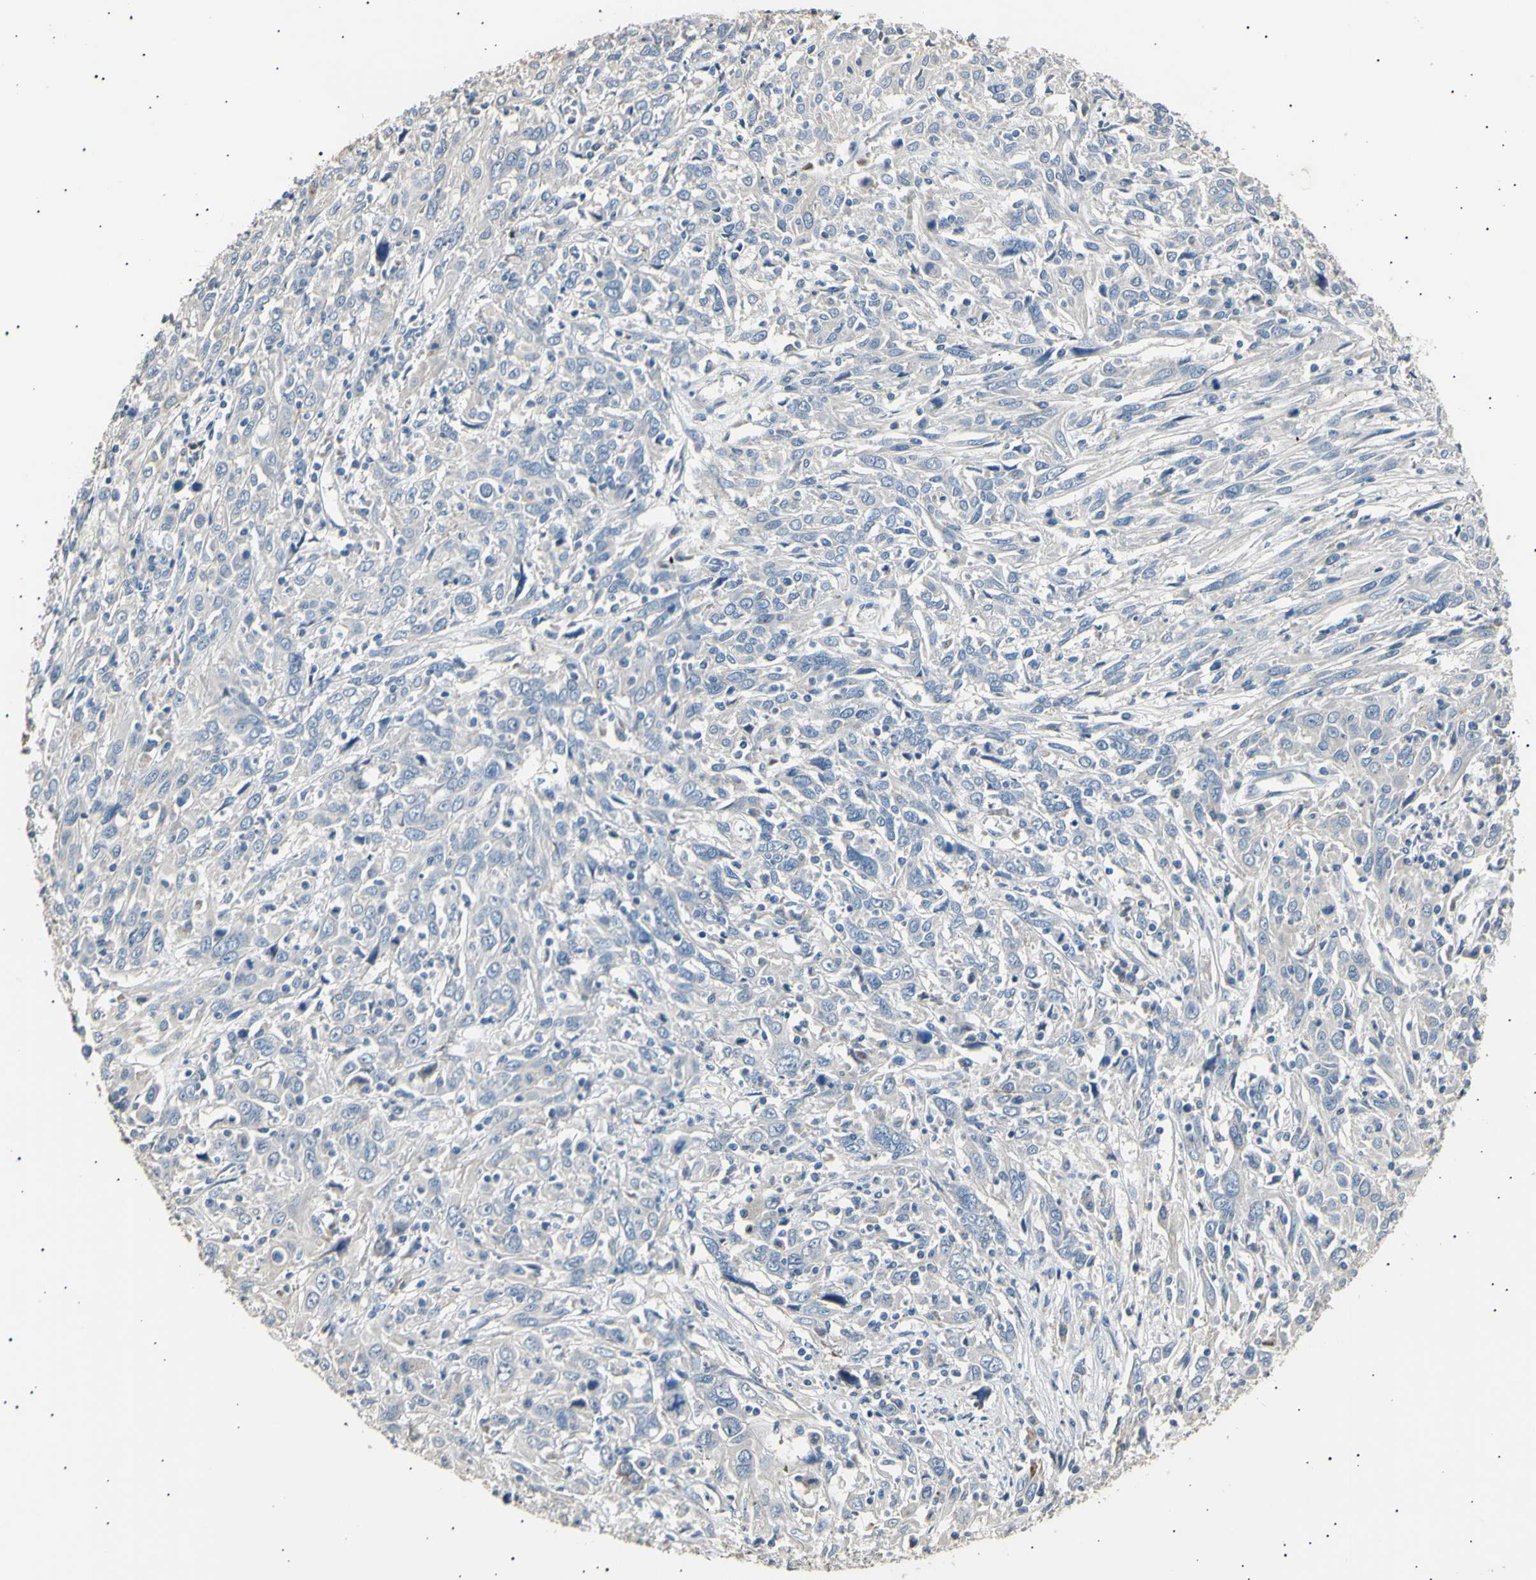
{"staining": {"intensity": "weak", "quantity": "<25%", "location": "cytoplasmic/membranous"}, "tissue": "cervical cancer", "cell_type": "Tumor cells", "image_type": "cancer", "snomed": [{"axis": "morphology", "description": "Squamous cell carcinoma, NOS"}, {"axis": "topography", "description": "Cervix"}], "caption": "A micrograph of human cervical cancer is negative for staining in tumor cells.", "gene": "LDLR", "patient": {"sex": "female", "age": 46}}